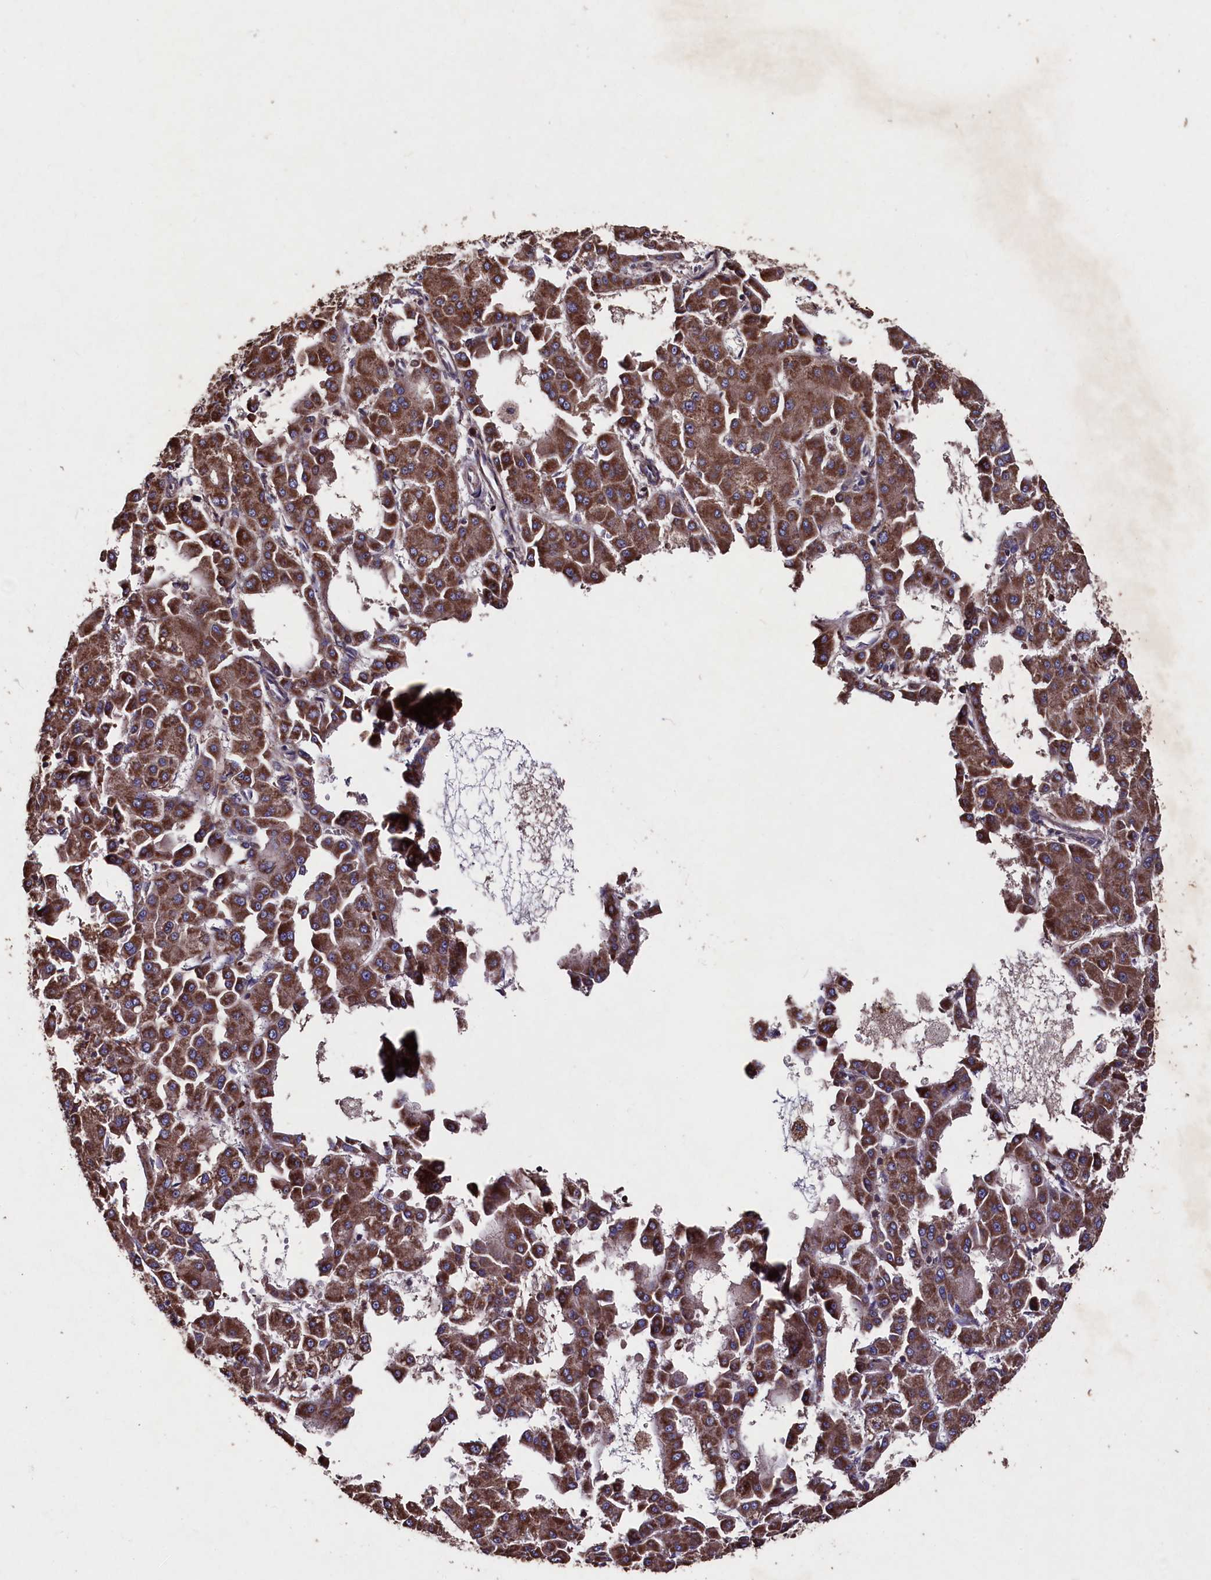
{"staining": {"intensity": "moderate", "quantity": ">75%", "location": "cytoplasmic/membranous"}, "tissue": "liver cancer", "cell_type": "Tumor cells", "image_type": "cancer", "snomed": [{"axis": "morphology", "description": "Carcinoma, Hepatocellular, NOS"}, {"axis": "topography", "description": "Liver"}], "caption": "Protein expression analysis of human hepatocellular carcinoma (liver) reveals moderate cytoplasmic/membranous positivity in about >75% of tumor cells. The staining is performed using DAB (3,3'-diaminobenzidine) brown chromogen to label protein expression. The nuclei are counter-stained blue using hematoxylin.", "gene": "MYO1H", "patient": {"sex": "male", "age": 47}}